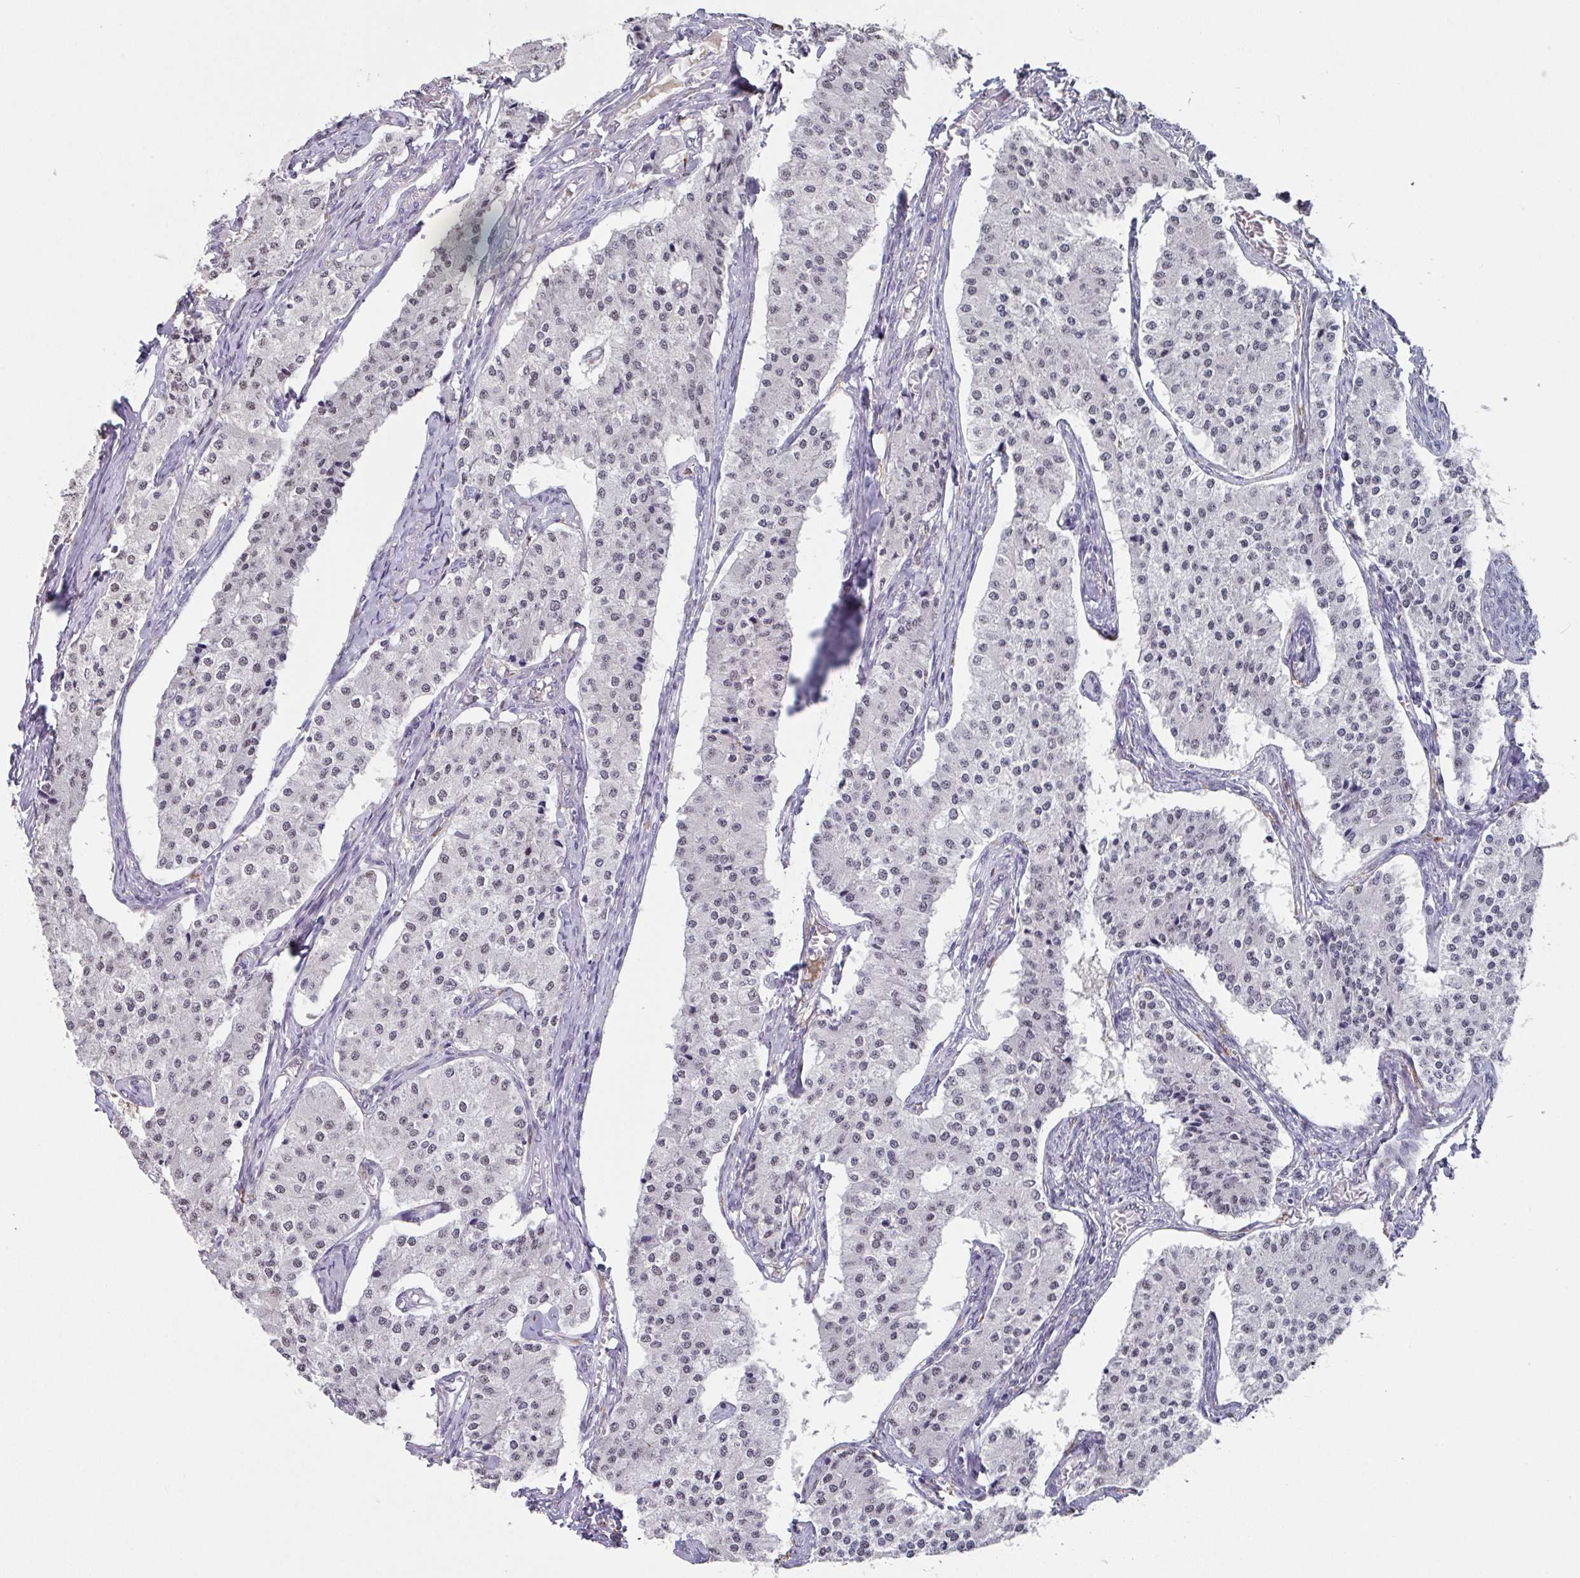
{"staining": {"intensity": "weak", "quantity": "25%-75%", "location": "nuclear"}, "tissue": "carcinoid", "cell_type": "Tumor cells", "image_type": "cancer", "snomed": [{"axis": "morphology", "description": "Carcinoid, malignant, NOS"}, {"axis": "topography", "description": "Colon"}], "caption": "Protein expression analysis of carcinoid (malignant) shows weak nuclear expression in about 25%-75% of tumor cells.", "gene": "C1QB", "patient": {"sex": "female", "age": 52}}